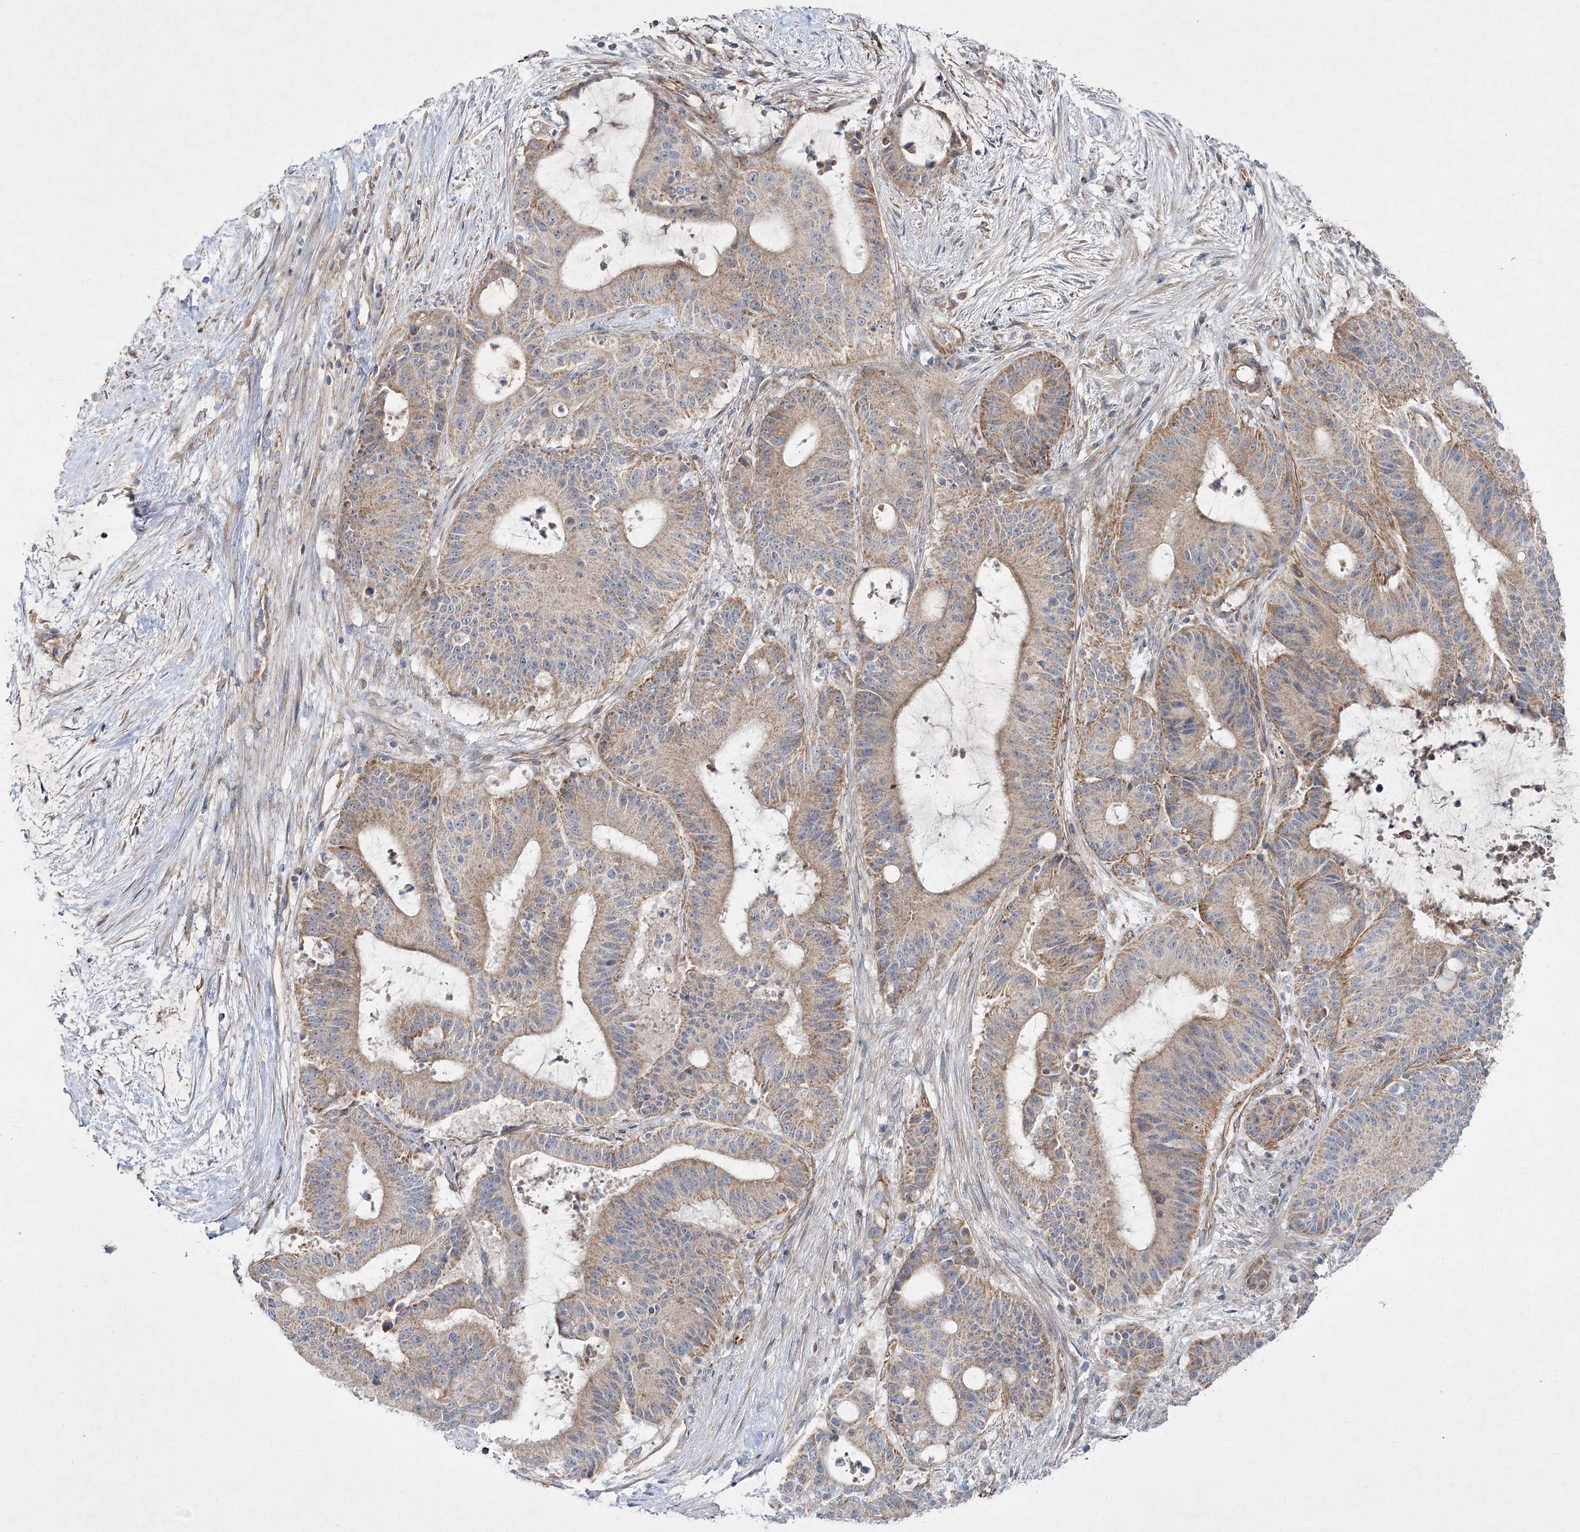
{"staining": {"intensity": "moderate", "quantity": "25%-75%", "location": "cytoplasmic/membranous"}, "tissue": "liver cancer", "cell_type": "Tumor cells", "image_type": "cancer", "snomed": [{"axis": "morphology", "description": "Normal tissue, NOS"}, {"axis": "morphology", "description": "Cholangiocarcinoma"}, {"axis": "topography", "description": "Liver"}, {"axis": "topography", "description": "Peripheral nerve tissue"}], "caption": "Immunohistochemical staining of human liver cancer (cholangiocarcinoma) reveals medium levels of moderate cytoplasmic/membranous staining in about 25%-75% of tumor cells.", "gene": "KIAA0825", "patient": {"sex": "female", "age": 73}}